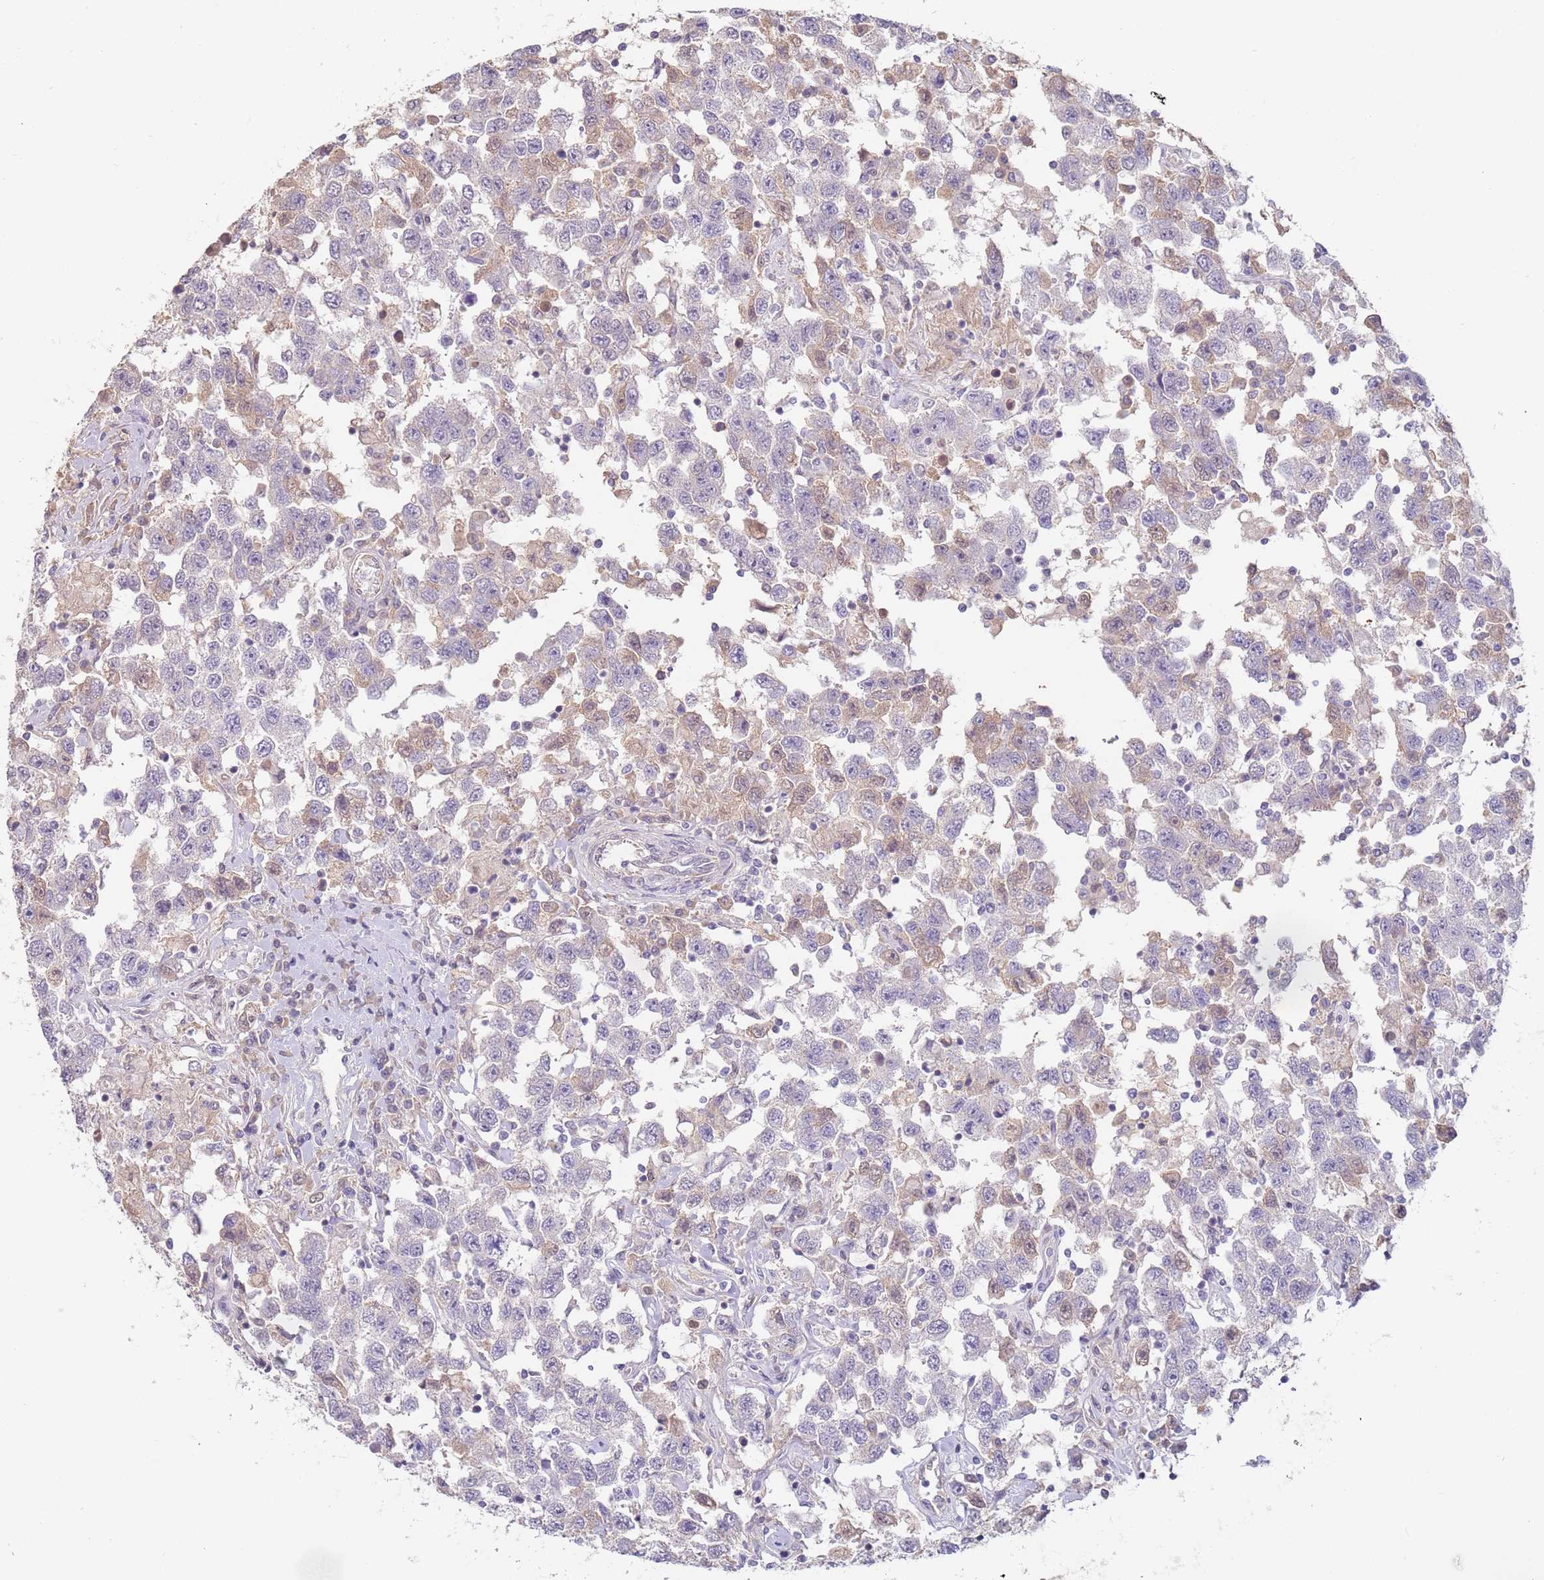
{"staining": {"intensity": "weak", "quantity": "<25%", "location": "nuclear"}, "tissue": "testis cancer", "cell_type": "Tumor cells", "image_type": "cancer", "snomed": [{"axis": "morphology", "description": "Seminoma, NOS"}, {"axis": "topography", "description": "Testis"}], "caption": "DAB immunohistochemical staining of human testis cancer (seminoma) exhibits no significant staining in tumor cells.", "gene": "WDR93", "patient": {"sex": "male", "age": 41}}